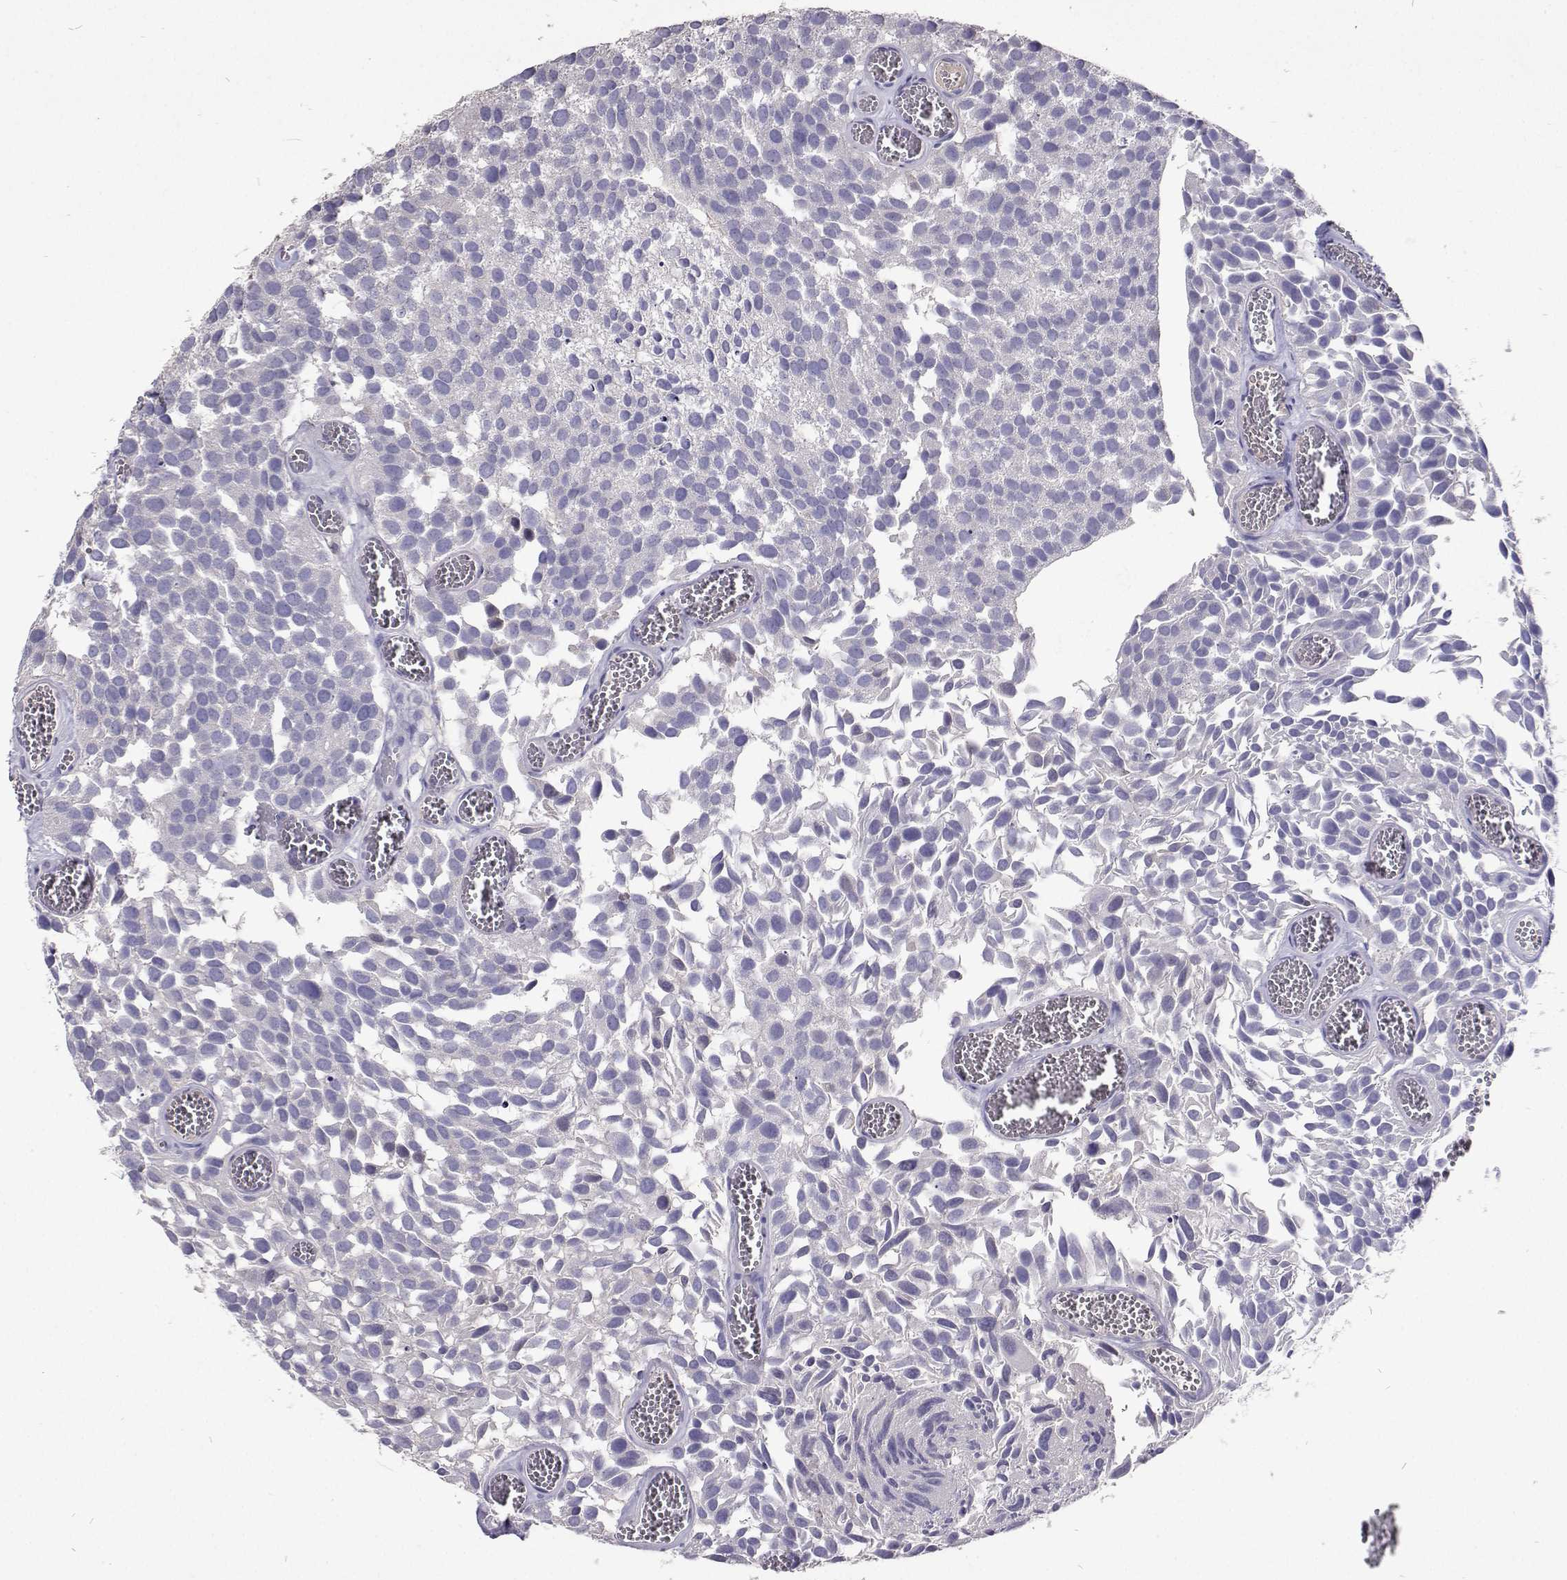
{"staining": {"intensity": "negative", "quantity": "none", "location": "none"}, "tissue": "urothelial cancer", "cell_type": "Tumor cells", "image_type": "cancer", "snomed": [{"axis": "morphology", "description": "Urothelial carcinoma, Low grade"}, {"axis": "topography", "description": "Urinary bladder"}], "caption": "DAB (3,3'-diaminobenzidine) immunohistochemical staining of low-grade urothelial carcinoma exhibits no significant expression in tumor cells. The staining is performed using DAB brown chromogen with nuclei counter-stained in using hematoxylin.", "gene": "CFAP44", "patient": {"sex": "female", "age": 69}}